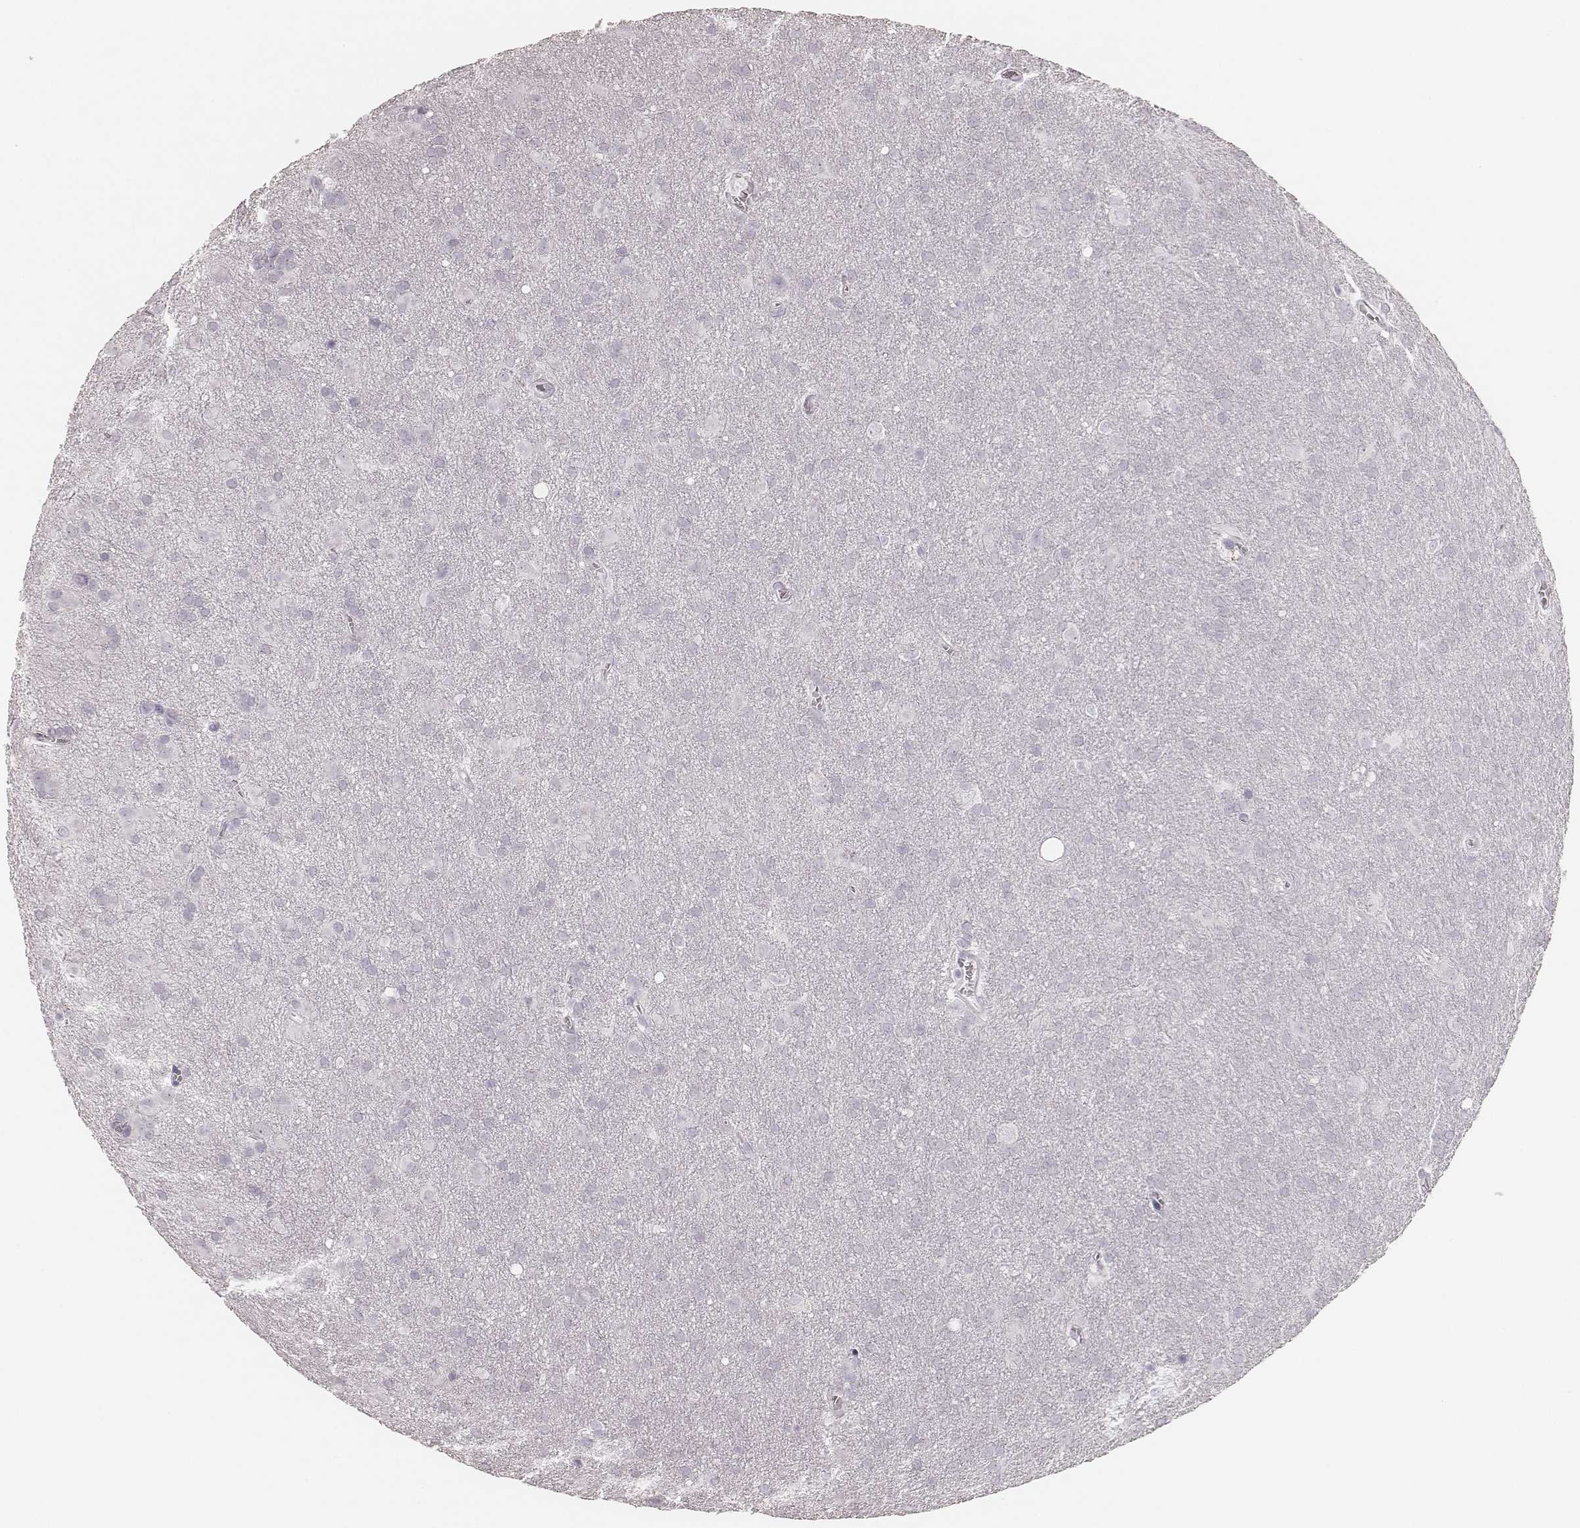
{"staining": {"intensity": "negative", "quantity": "none", "location": "none"}, "tissue": "glioma", "cell_type": "Tumor cells", "image_type": "cancer", "snomed": [{"axis": "morphology", "description": "Glioma, malignant, Low grade"}, {"axis": "topography", "description": "Brain"}], "caption": "The micrograph demonstrates no significant staining in tumor cells of glioma.", "gene": "KRT82", "patient": {"sex": "male", "age": 58}}